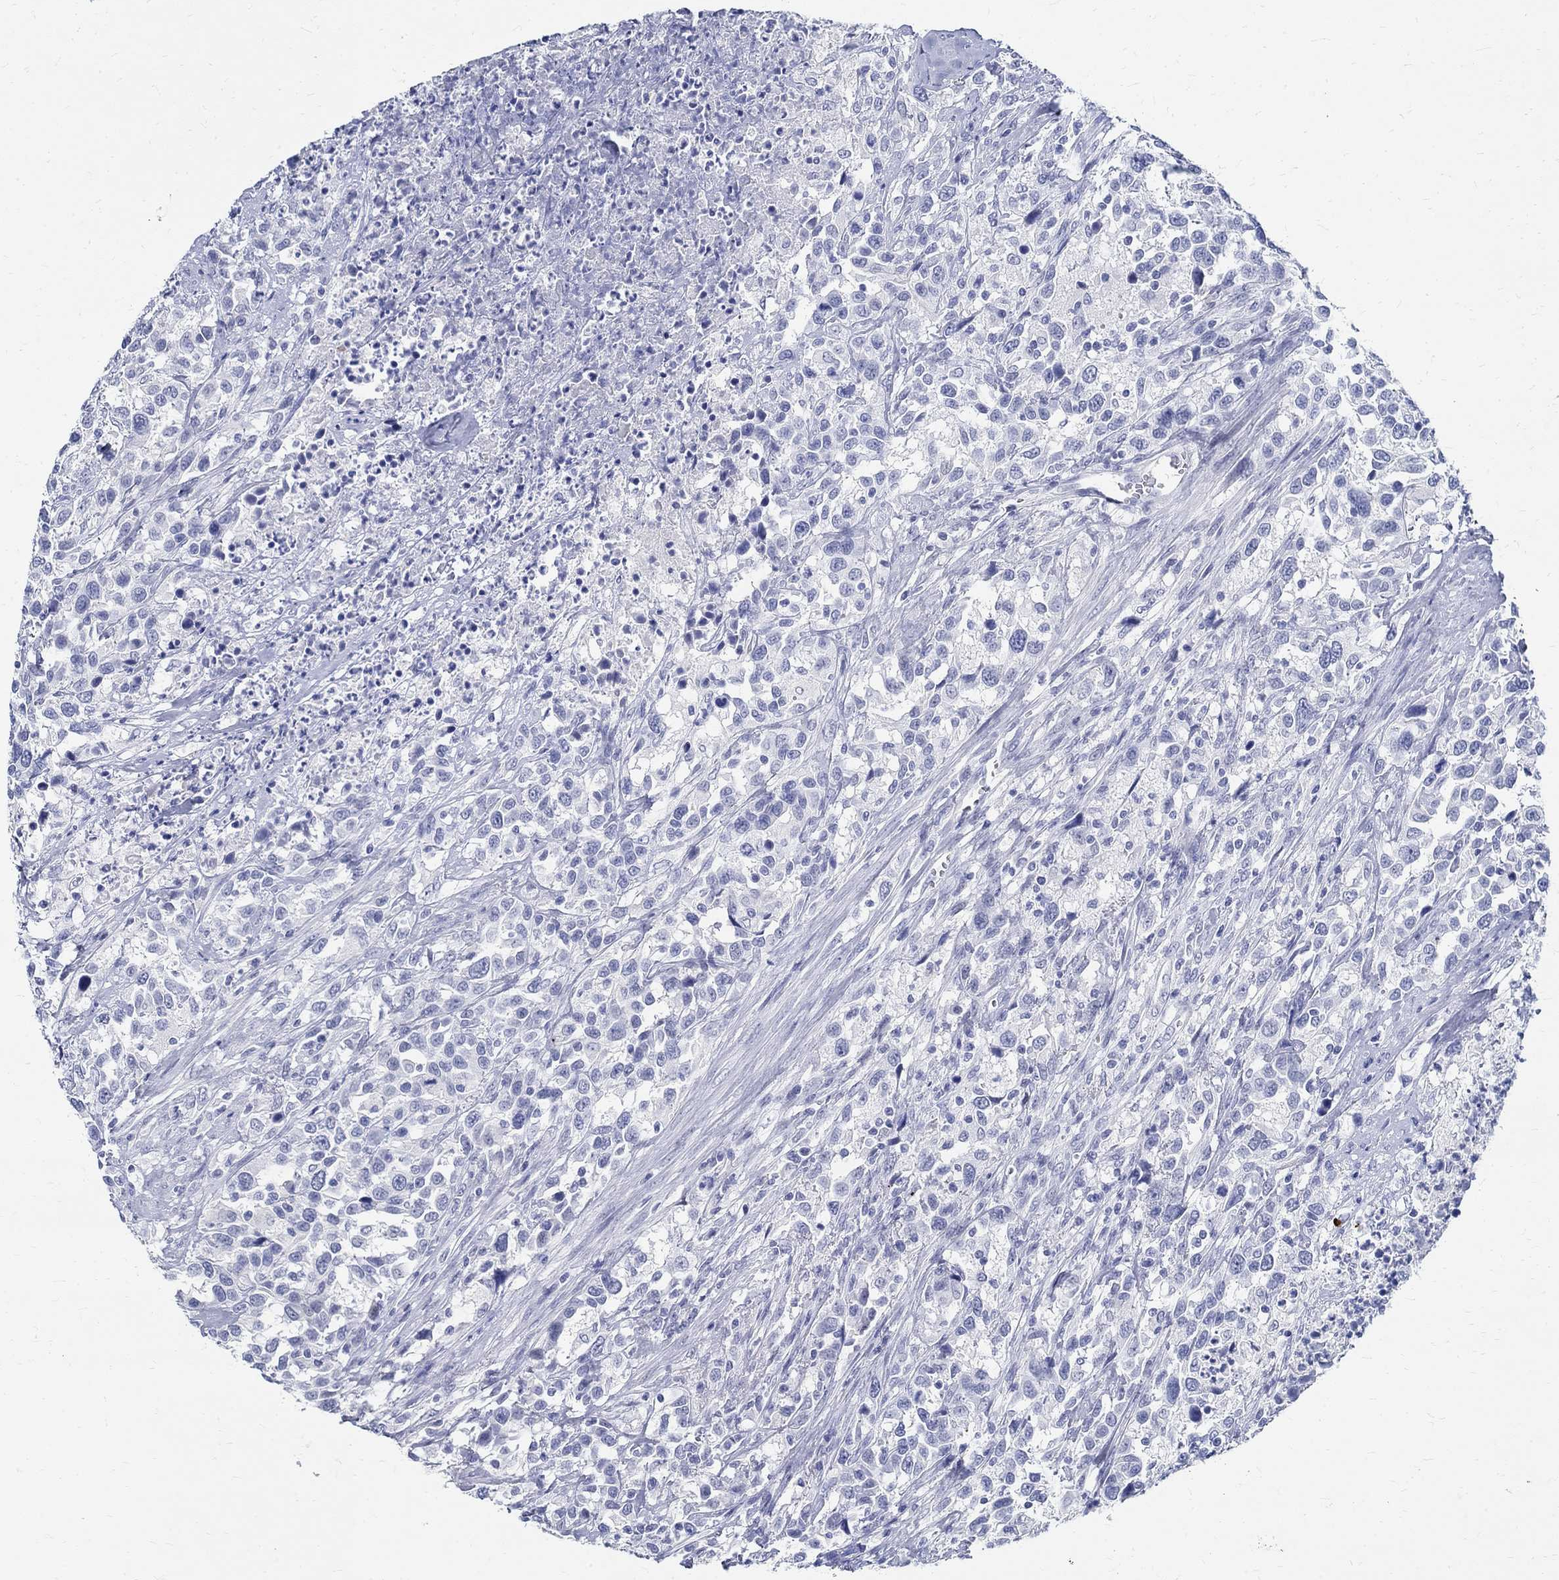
{"staining": {"intensity": "negative", "quantity": "none", "location": "none"}, "tissue": "urothelial cancer", "cell_type": "Tumor cells", "image_type": "cancer", "snomed": [{"axis": "morphology", "description": "Urothelial carcinoma, NOS"}, {"axis": "morphology", "description": "Urothelial carcinoma, High grade"}, {"axis": "topography", "description": "Urinary bladder"}], "caption": "Immunohistochemical staining of urothelial carcinoma (high-grade) shows no significant expression in tumor cells.", "gene": "BSPRY", "patient": {"sex": "female", "age": 64}}